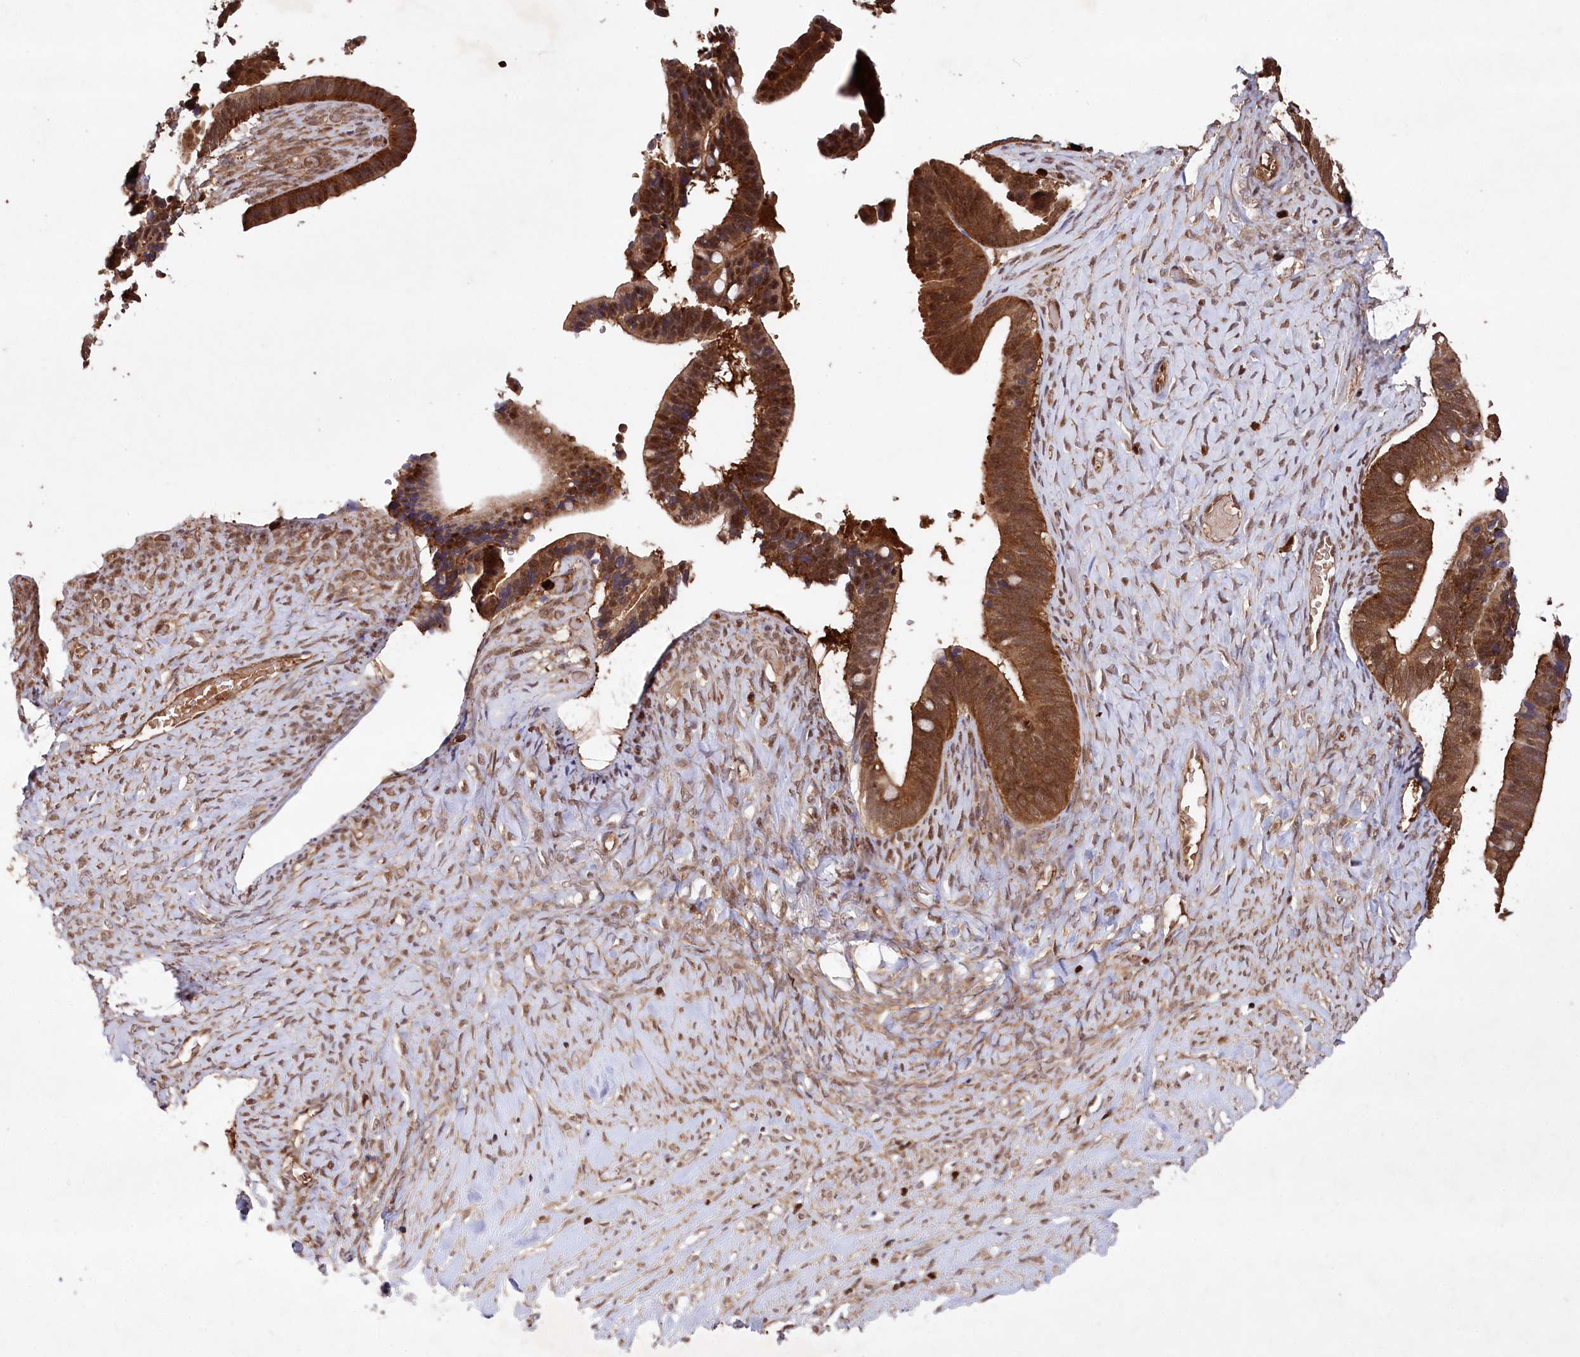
{"staining": {"intensity": "strong", "quantity": ">75%", "location": "cytoplasmic/membranous,nuclear"}, "tissue": "ovarian cancer", "cell_type": "Tumor cells", "image_type": "cancer", "snomed": [{"axis": "morphology", "description": "Cystadenocarcinoma, serous, NOS"}, {"axis": "topography", "description": "Ovary"}], "caption": "Protein staining of ovarian serous cystadenocarcinoma tissue reveals strong cytoplasmic/membranous and nuclear staining in about >75% of tumor cells. The staining is performed using DAB brown chromogen to label protein expression. The nuclei are counter-stained blue using hematoxylin.", "gene": "LSG1", "patient": {"sex": "female", "age": 56}}